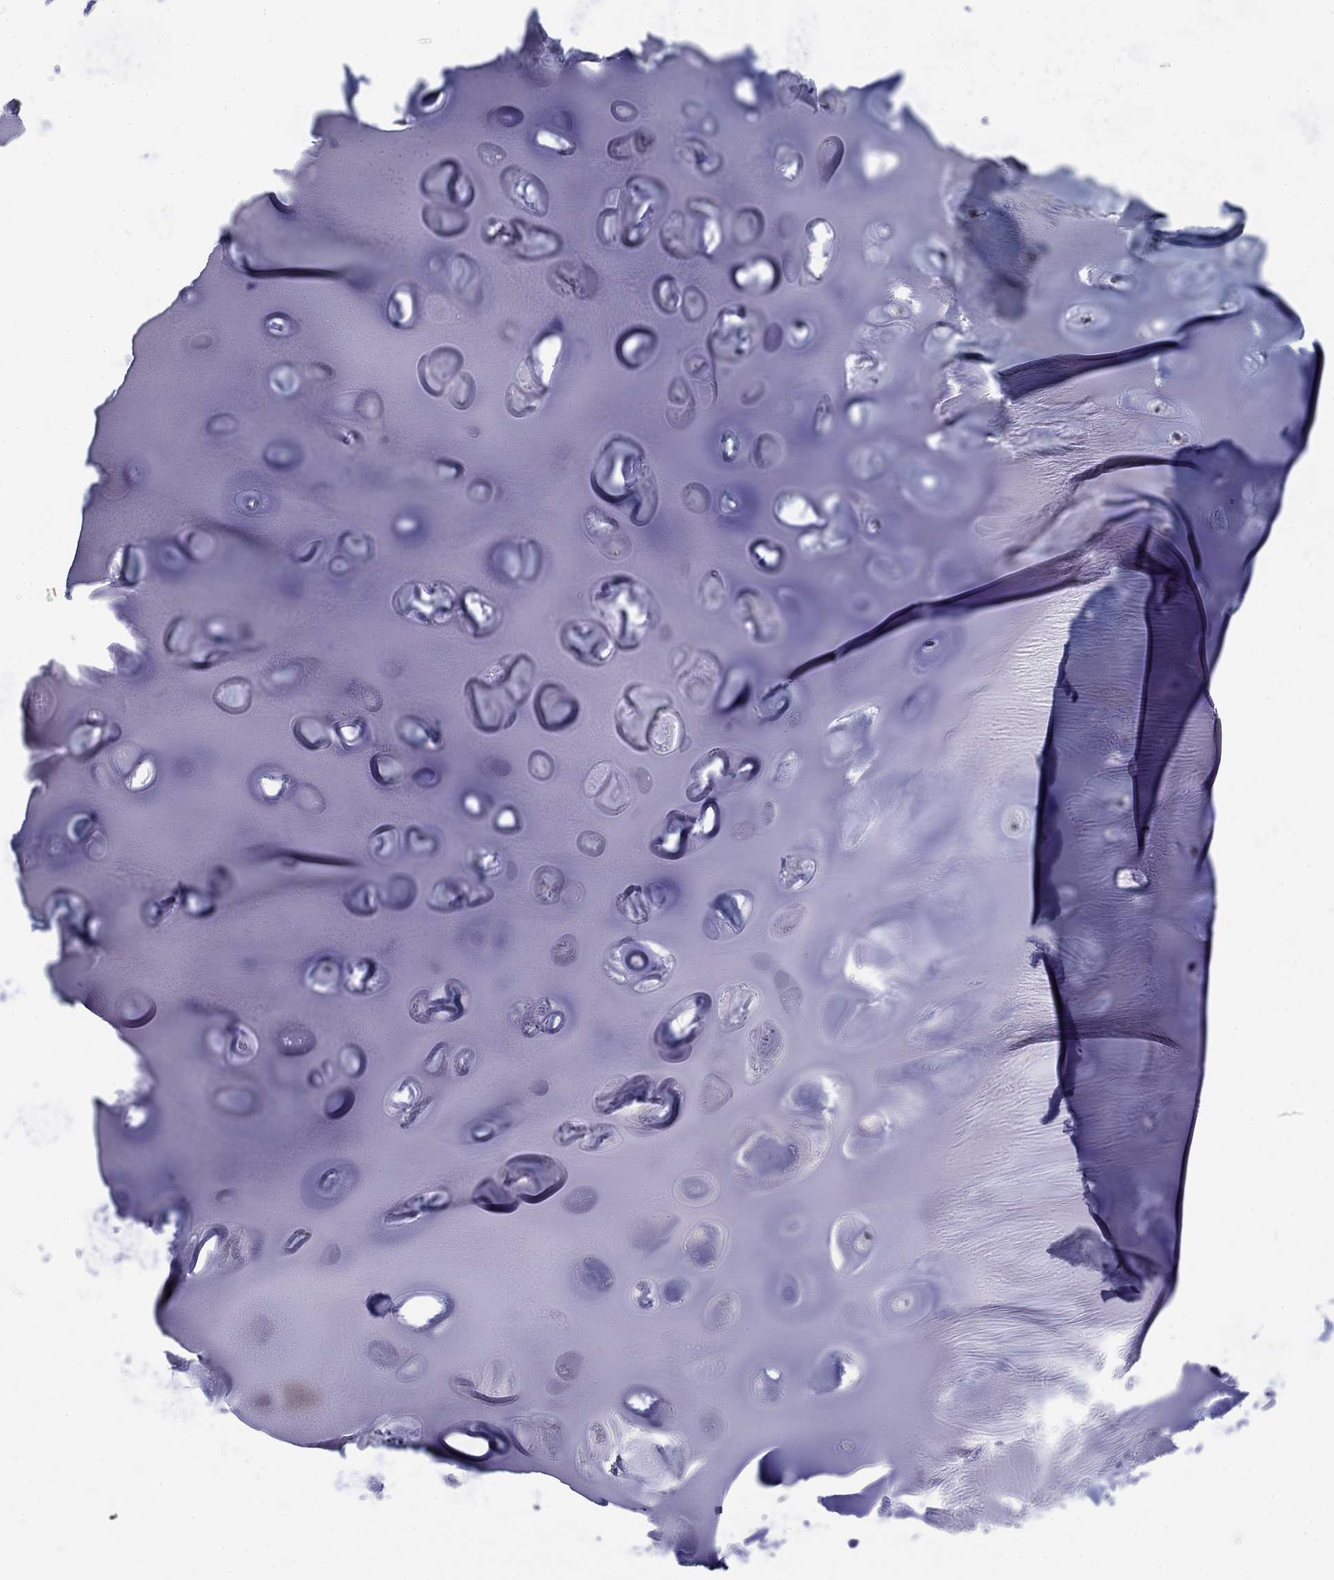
{"staining": {"intensity": "negative", "quantity": "none", "location": "none"}, "tissue": "soft tissue", "cell_type": "Chondrocytes", "image_type": "normal", "snomed": [{"axis": "morphology", "description": "Normal tissue, NOS"}, {"axis": "morphology", "description": "Squamous cell carcinoma, NOS"}, {"axis": "topography", "description": "Cartilage tissue"}, {"axis": "topography", "description": "Lung"}], "caption": "Immunohistochemical staining of benign human soft tissue displays no significant expression in chondrocytes.", "gene": "BHLHE22", "patient": {"sex": "male", "age": 66}}